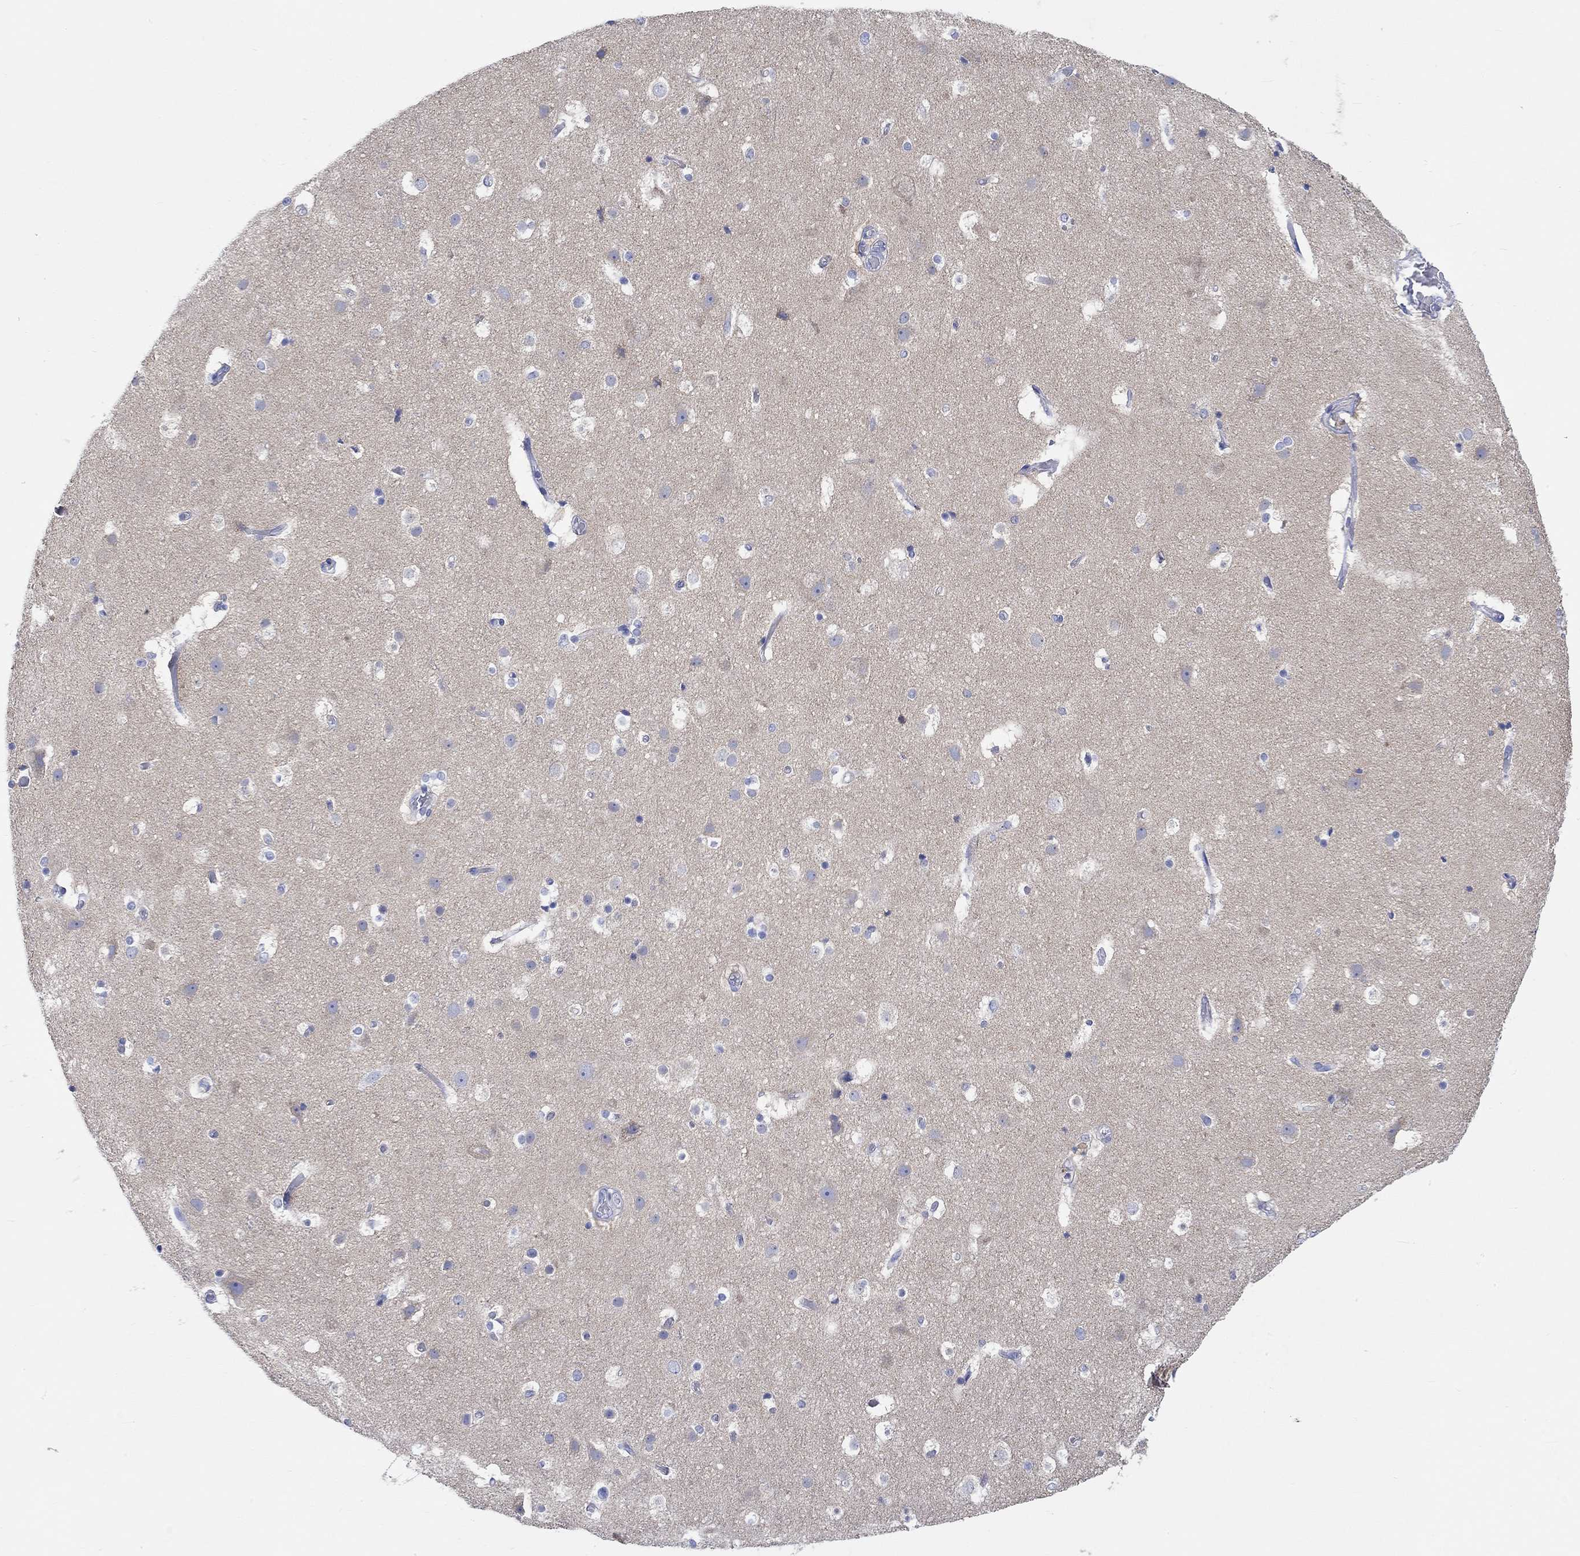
{"staining": {"intensity": "negative", "quantity": "none", "location": "none"}, "tissue": "cerebral cortex", "cell_type": "Endothelial cells", "image_type": "normal", "snomed": [{"axis": "morphology", "description": "Normal tissue, NOS"}, {"axis": "topography", "description": "Cerebral cortex"}], "caption": "DAB (3,3'-diaminobenzidine) immunohistochemical staining of normal human cerebral cortex demonstrates no significant expression in endothelial cells. Nuclei are stained in blue.", "gene": "REEP6", "patient": {"sex": "female", "age": 52}}